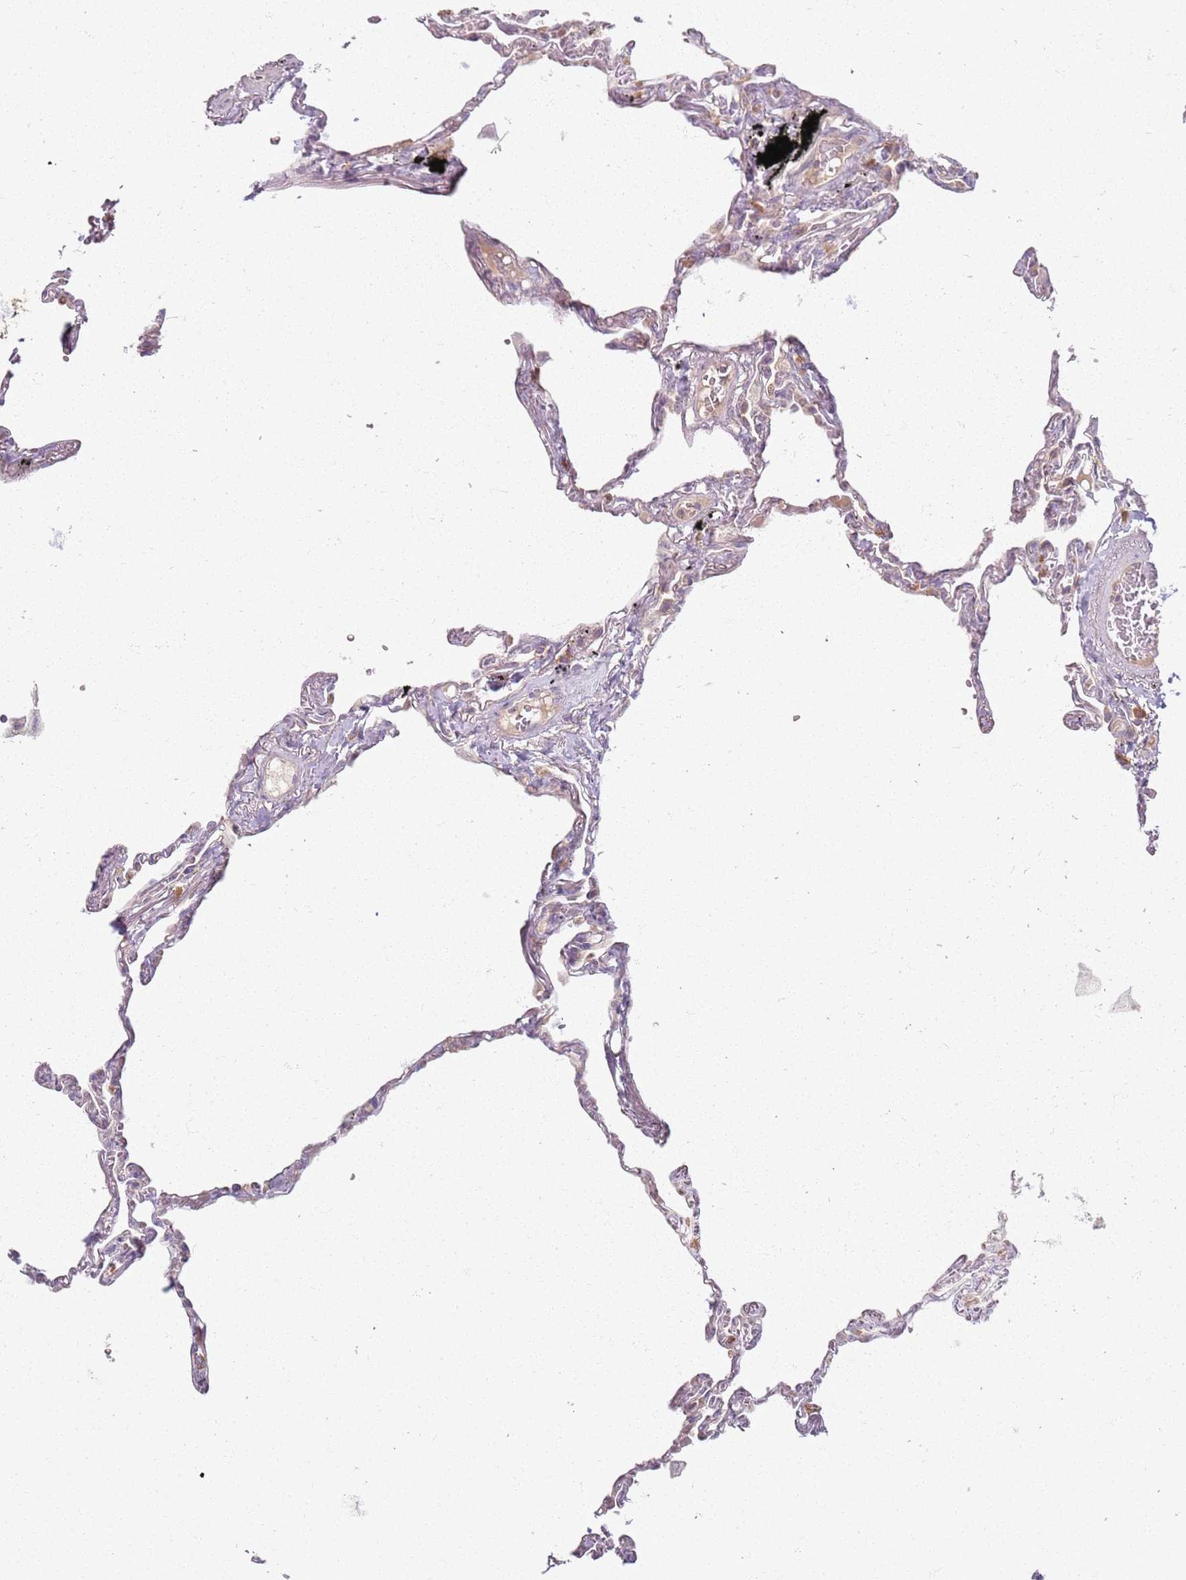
{"staining": {"intensity": "negative", "quantity": "none", "location": "none"}, "tissue": "lung", "cell_type": "Alveolar cells", "image_type": "normal", "snomed": [{"axis": "morphology", "description": "Normal tissue, NOS"}, {"axis": "topography", "description": "Lung"}], "caption": "DAB (3,3'-diaminobenzidine) immunohistochemical staining of benign lung exhibits no significant expression in alveolar cells. The staining is performed using DAB brown chromogen with nuclei counter-stained in using hematoxylin.", "gene": "ZDHHC2", "patient": {"sex": "female", "age": 67}}